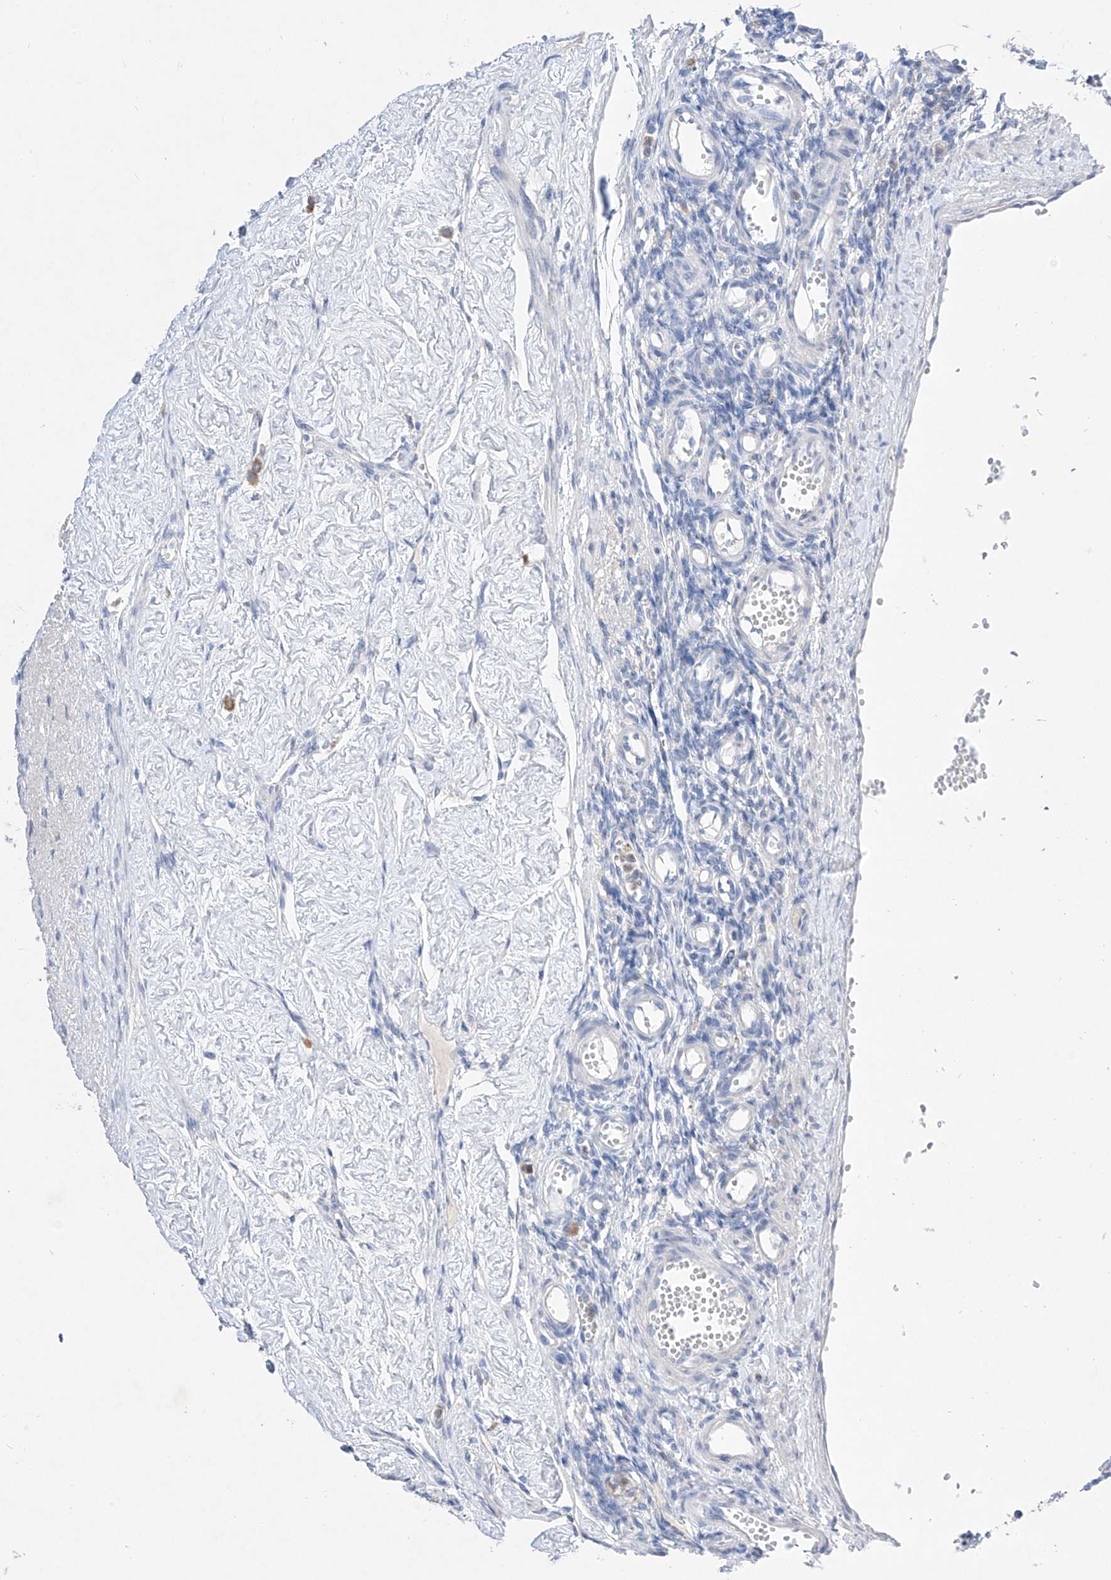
{"staining": {"intensity": "negative", "quantity": "none", "location": "none"}, "tissue": "ovary", "cell_type": "Ovarian stroma cells", "image_type": "normal", "snomed": [{"axis": "morphology", "description": "Normal tissue, NOS"}, {"axis": "morphology", "description": "Cyst, NOS"}, {"axis": "topography", "description": "Ovary"}], "caption": "Ovary was stained to show a protein in brown. There is no significant expression in ovarian stroma cells.", "gene": "TM7SF2", "patient": {"sex": "female", "age": 33}}